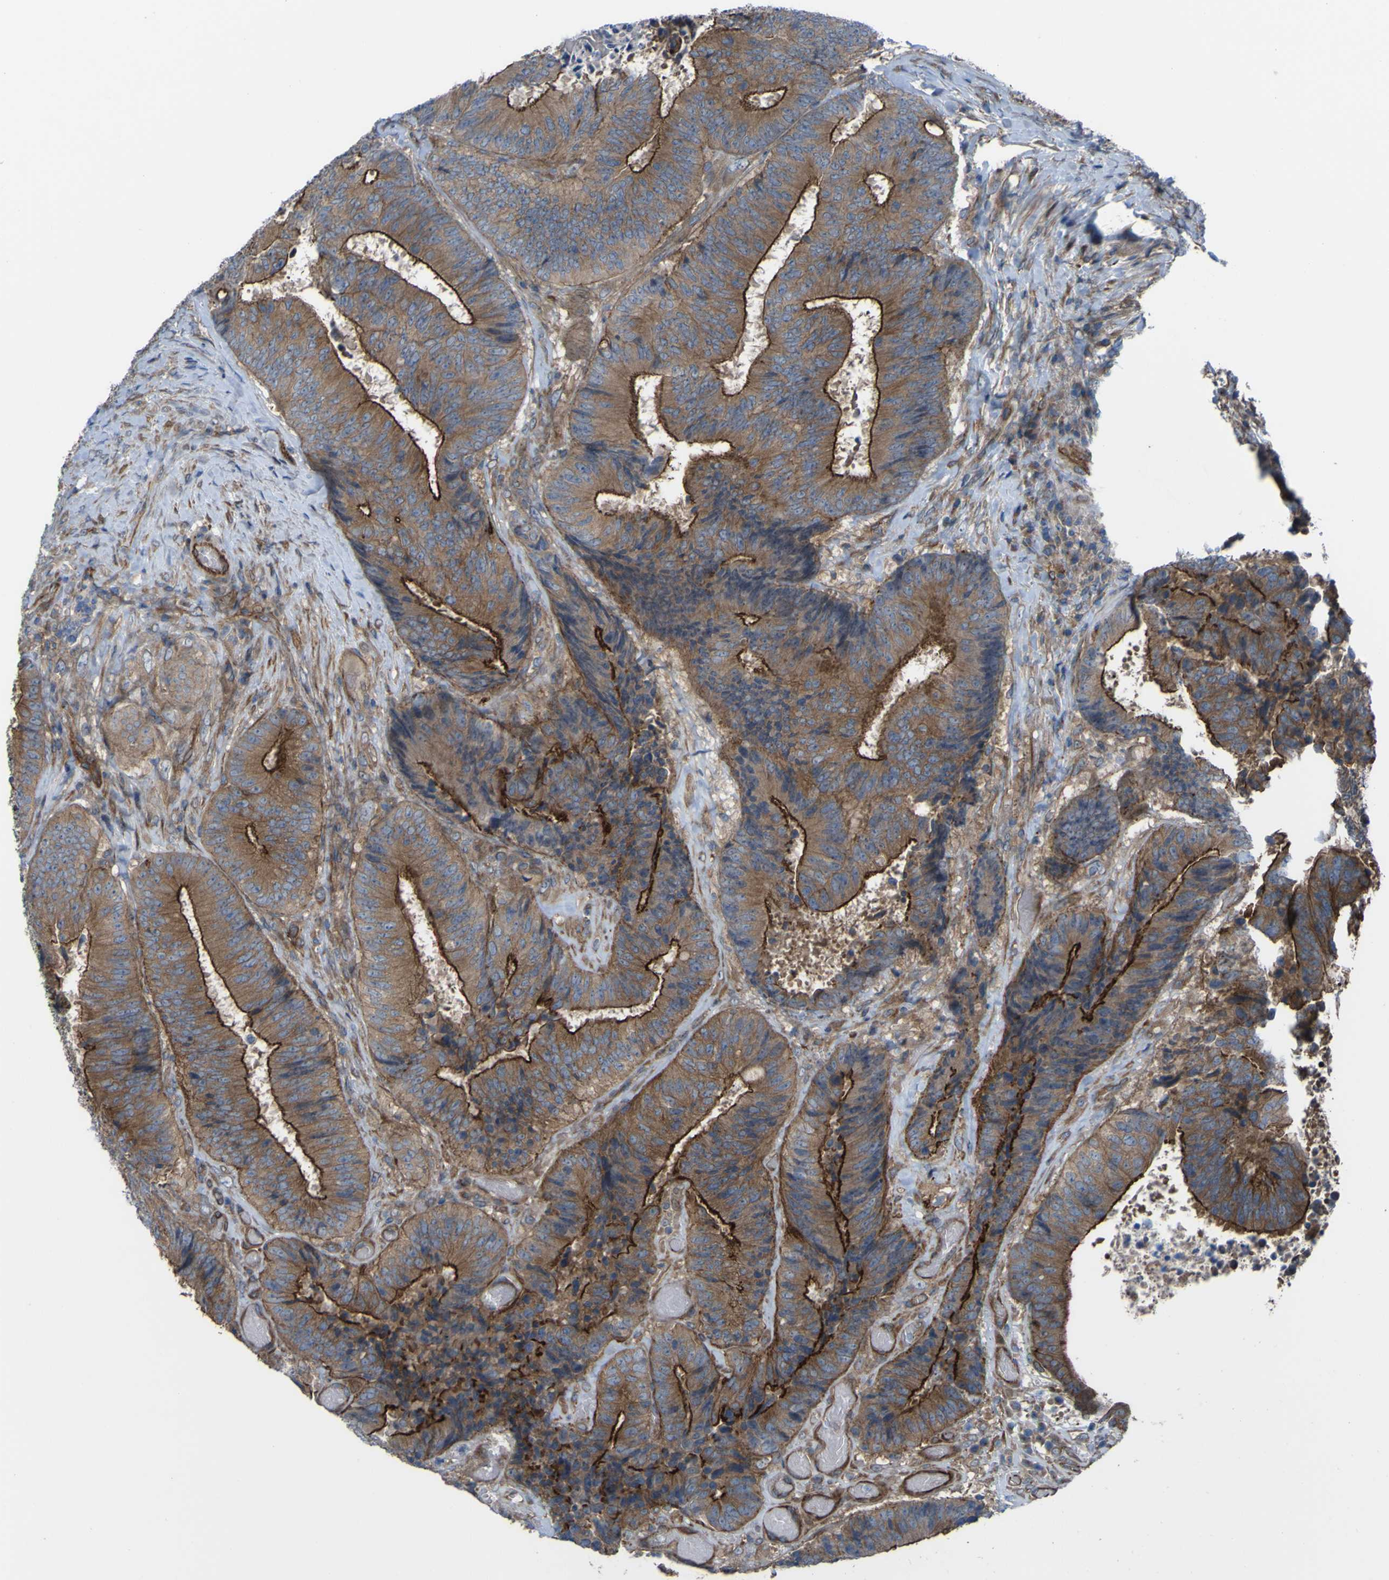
{"staining": {"intensity": "moderate", "quantity": ">75%", "location": "cytoplasmic/membranous"}, "tissue": "colorectal cancer", "cell_type": "Tumor cells", "image_type": "cancer", "snomed": [{"axis": "morphology", "description": "Adenocarcinoma, NOS"}, {"axis": "topography", "description": "Rectum"}], "caption": "This micrograph exhibits colorectal cancer stained with IHC to label a protein in brown. The cytoplasmic/membranous of tumor cells show moderate positivity for the protein. Nuclei are counter-stained blue.", "gene": "FBXO30", "patient": {"sex": "male", "age": 72}}